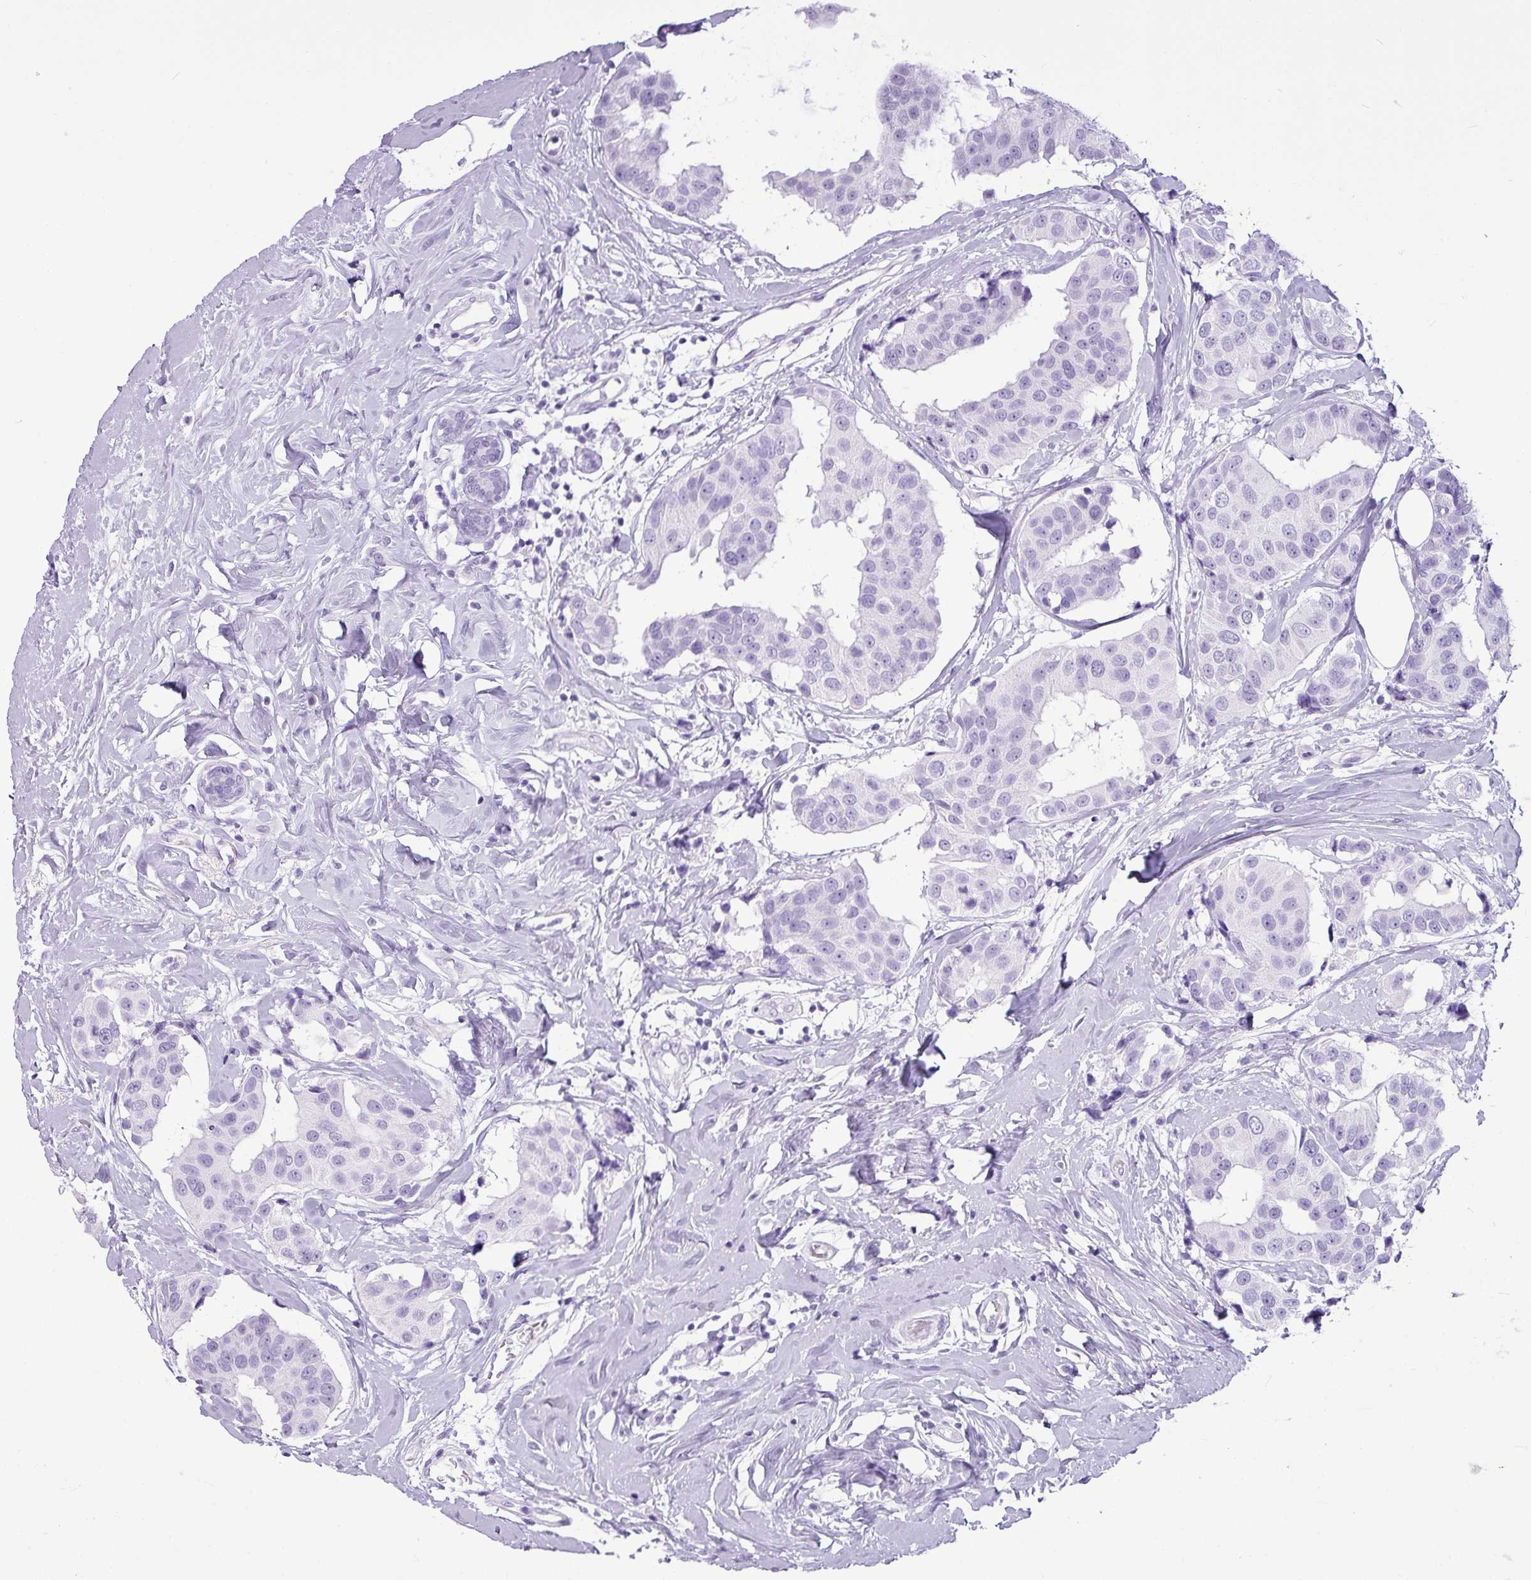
{"staining": {"intensity": "negative", "quantity": "none", "location": "none"}, "tissue": "breast cancer", "cell_type": "Tumor cells", "image_type": "cancer", "snomed": [{"axis": "morphology", "description": "Normal tissue, NOS"}, {"axis": "morphology", "description": "Duct carcinoma"}, {"axis": "topography", "description": "Breast"}], "caption": "There is no significant expression in tumor cells of invasive ductal carcinoma (breast). (DAB (3,3'-diaminobenzidine) immunohistochemistry (IHC), high magnification).", "gene": "AMY1B", "patient": {"sex": "female", "age": 39}}